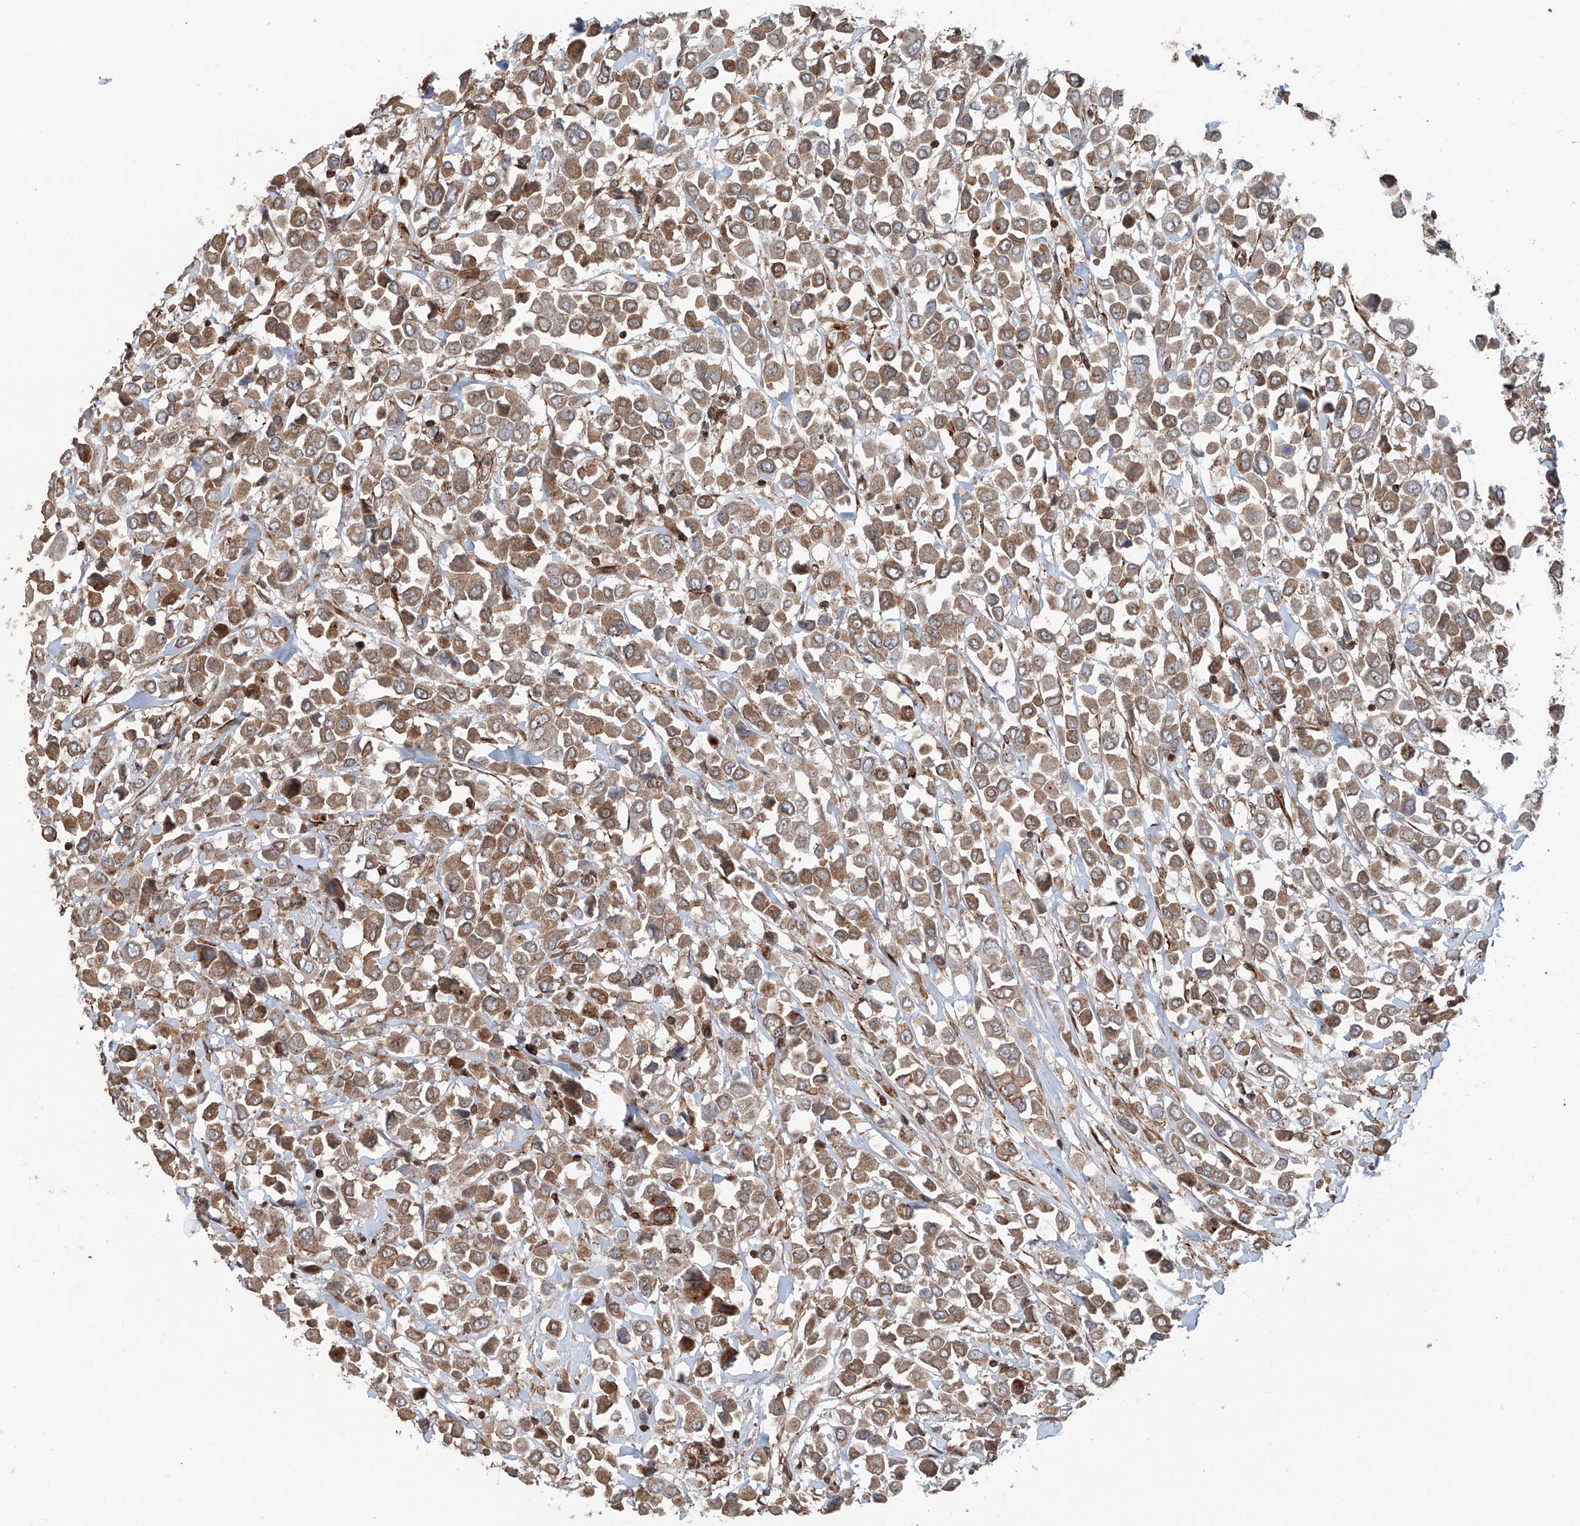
{"staining": {"intensity": "moderate", "quantity": ">75%", "location": "cytoplasmic/membranous"}, "tissue": "breast cancer", "cell_type": "Tumor cells", "image_type": "cancer", "snomed": [{"axis": "morphology", "description": "Duct carcinoma"}, {"axis": "topography", "description": "Breast"}], "caption": "Tumor cells show medium levels of moderate cytoplasmic/membranous staining in approximately >75% of cells in human breast cancer (invasive ductal carcinoma).", "gene": "SDE2", "patient": {"sex": "female", "age": 61}}